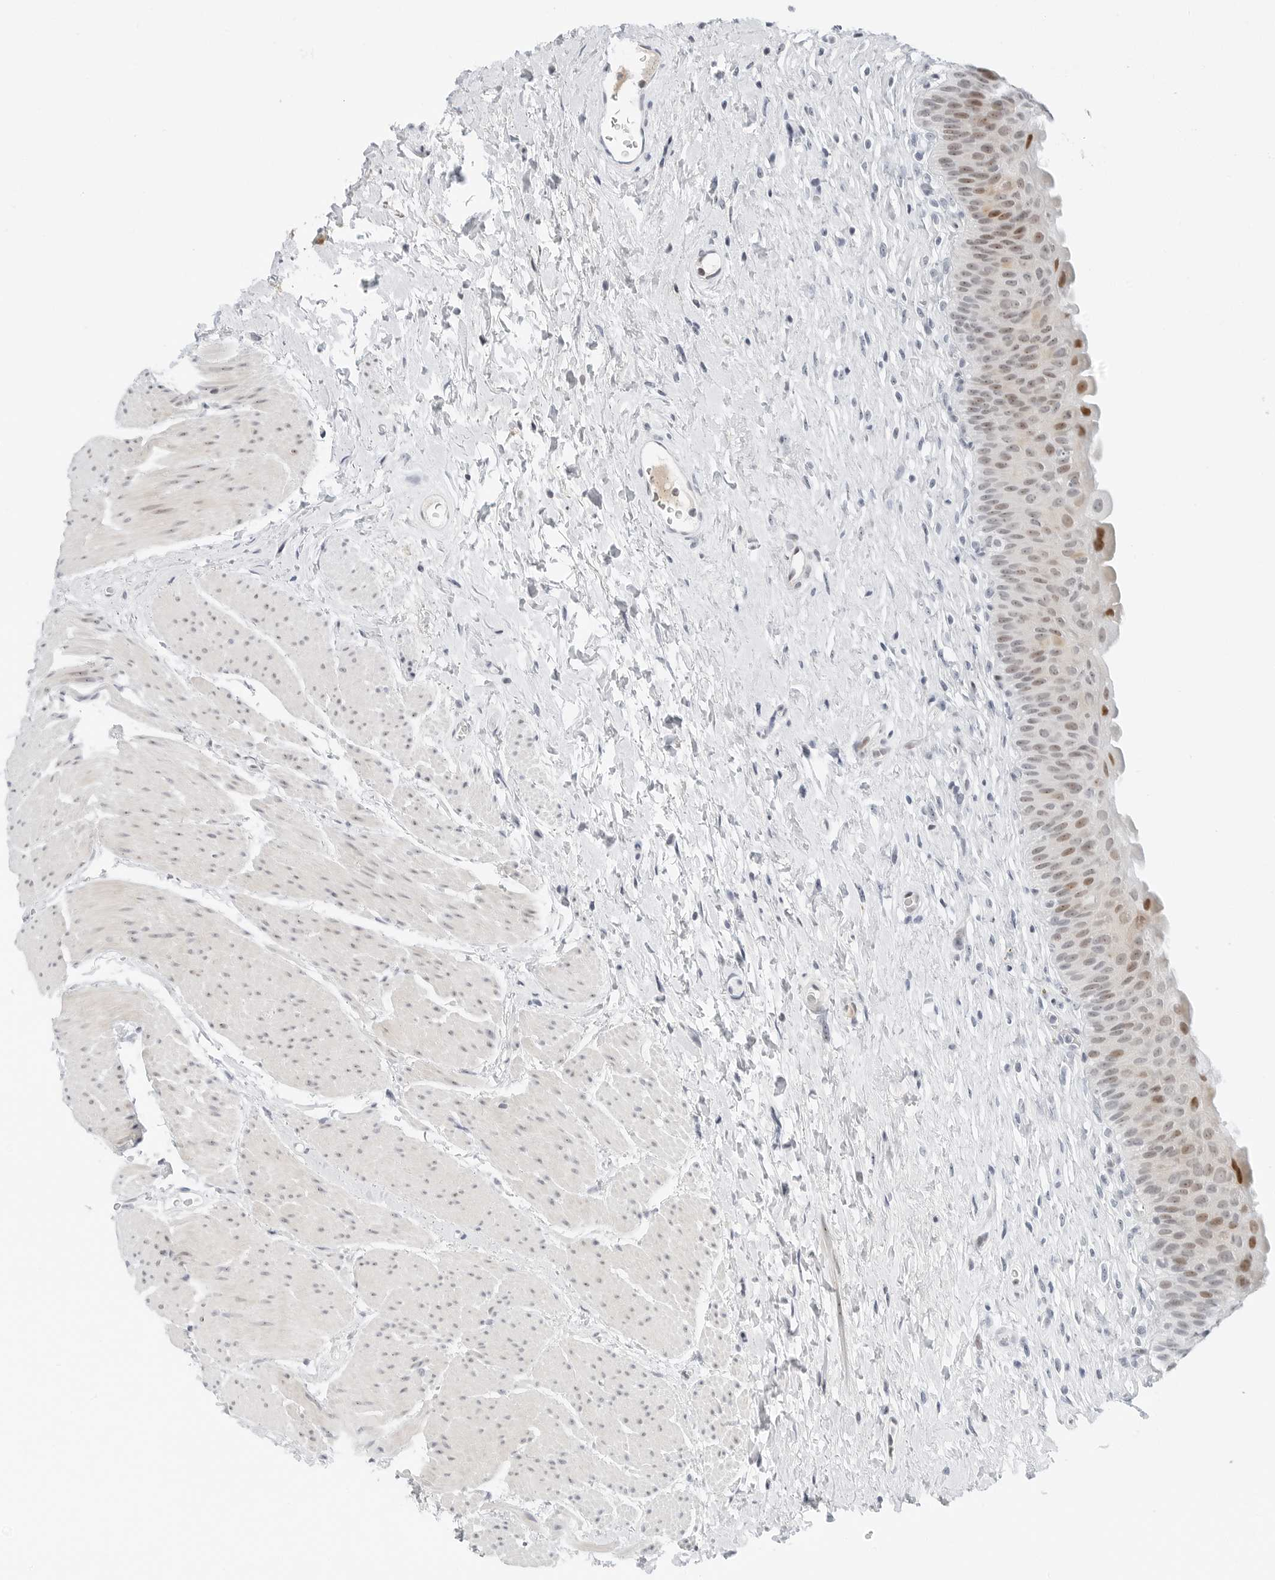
{"staining": {"intensity": "moderate", "quantity": "<25%", "location": "nuclear"}, "tissue": "urinary bladder", "cell_type": "Urothelial cells", "image_type": "normal", "snomed": [{"axis": "morphology", "description": "Normal tissue, NOS"}, {"axis": "topography", "description": "Urinary bladder"}], "caption": "IHC photomicrograph of unremarkable urinary bladder stained for a protein (brown), which shows low levels of moderate nuclear expression in about <25% of urothelial cells.", "gene": "NTMT2", "patient": {"sex": "male", "age": 74}}